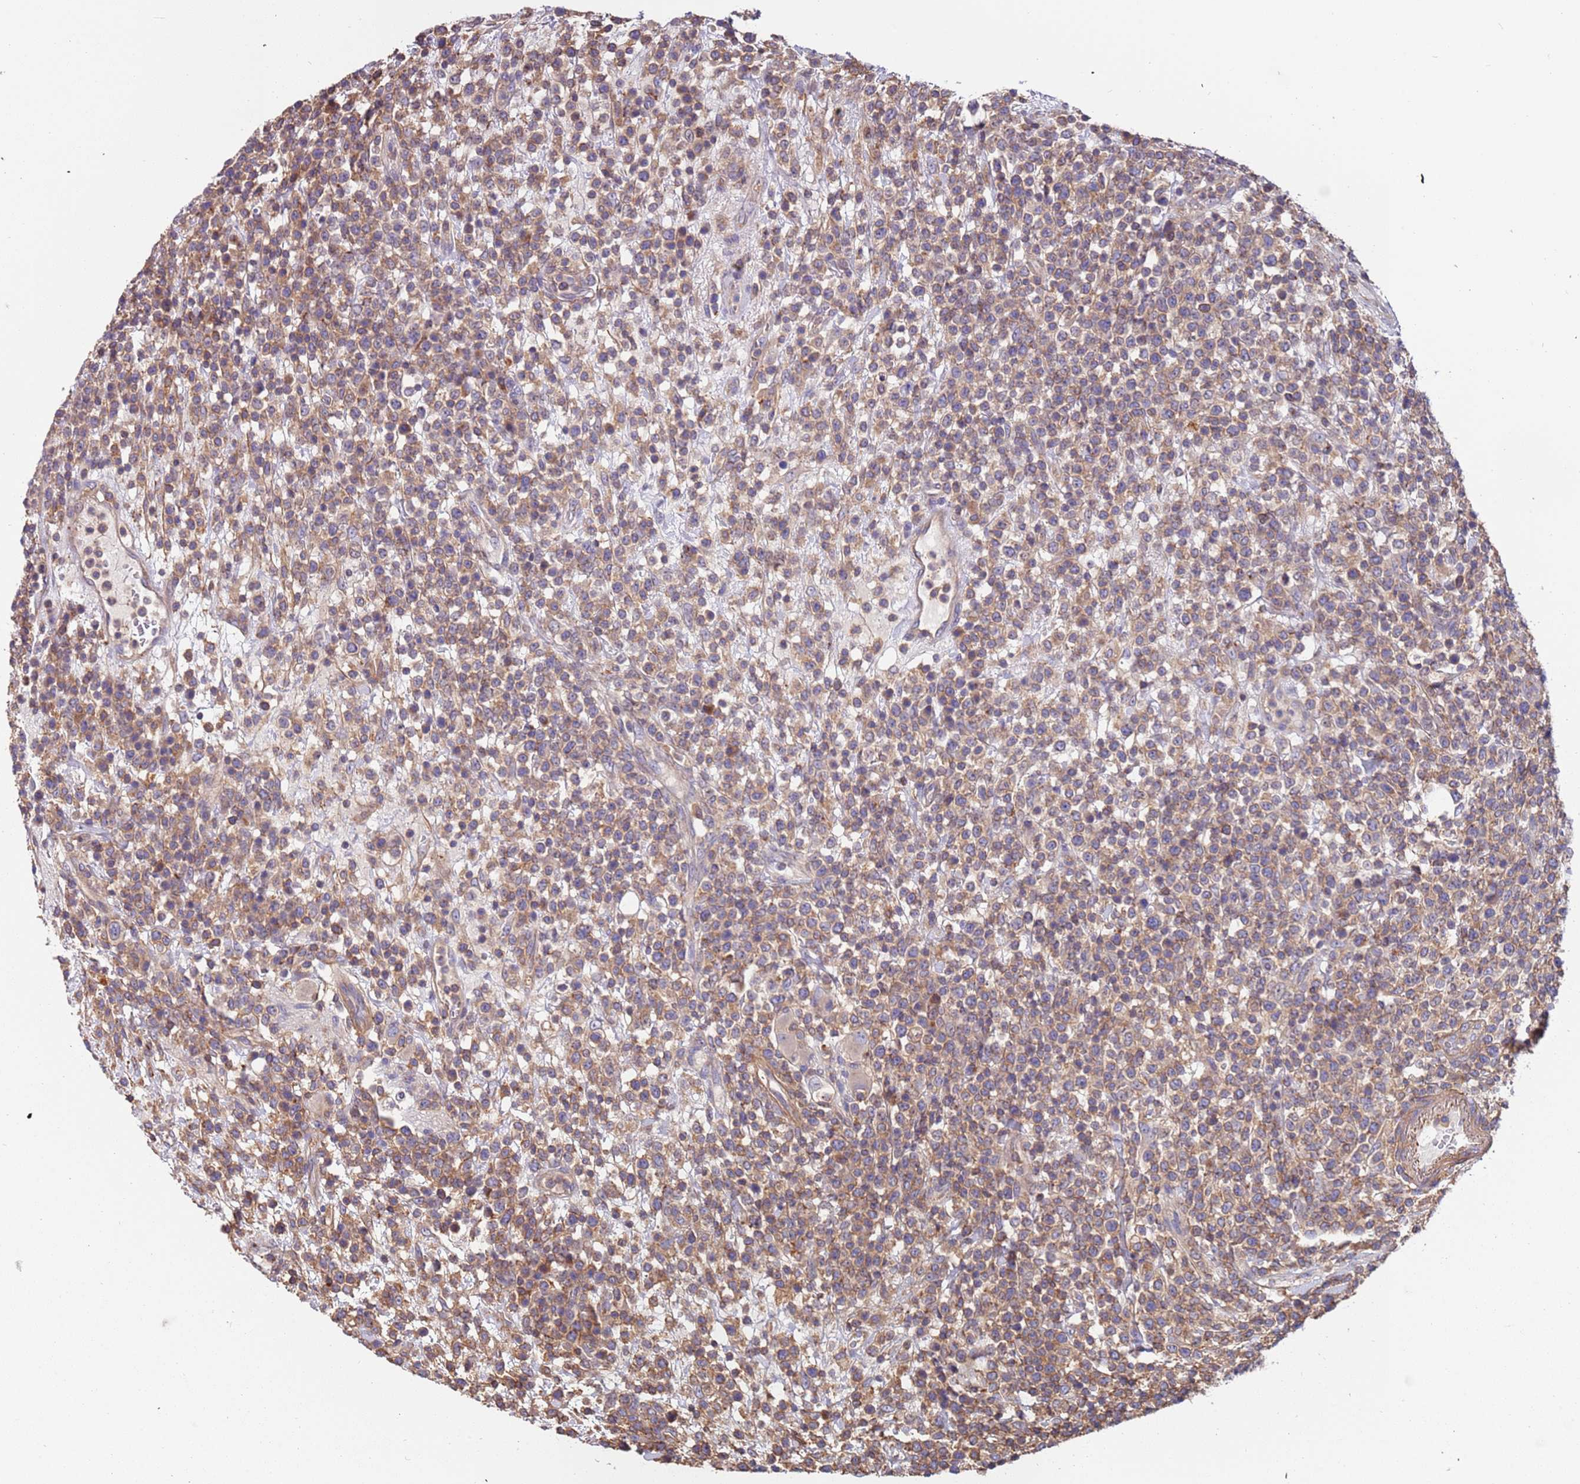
{"staining": {"intensity": "moderate", "quantity": ">75%", "location": "cytoplasmic/membranous"}, "tissue": "lymphoma", "cell_type": "Tumor cells", "image_type": "cancer", "snomed": [{"axis": "morphology", "description": "Malignant lymphoma, non-Hodgkin's type, High grade"}, {"axis": "topography", "description": "Colon"}], "caption": "Immunohistochemical staining of malignant lymphoma, non-Hodgkin's type (high-grade) exhibits medium levels of moderate cytoplasmic/membranous protein expression in about >75% of tumor cells.", "gene": "SYT4", "patient": {"sex": "female", "age": 53}}